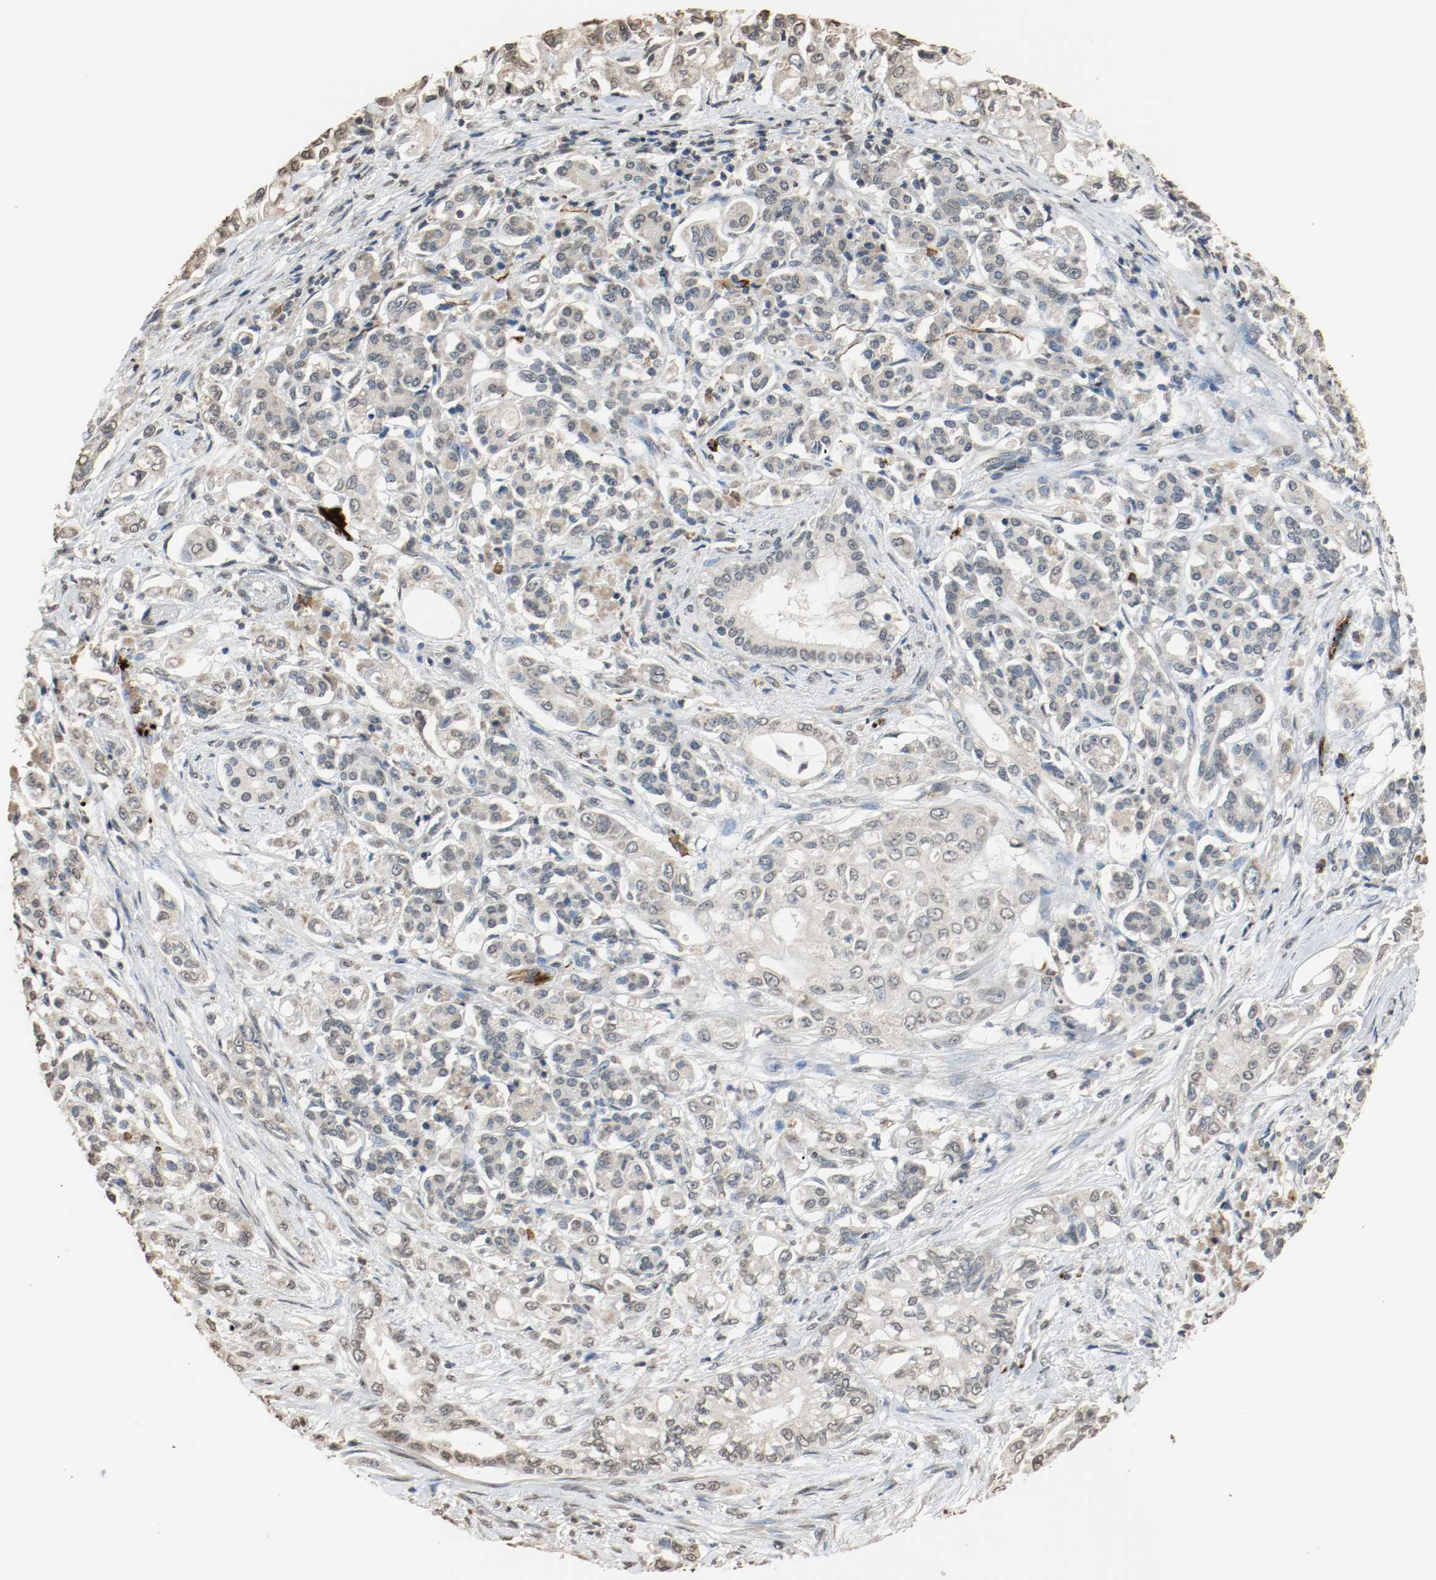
{"staining": {"intensity": "weak", "quantity": "<25%", "location": "cytoplasmic/membranous"}, "tissue": "pancreatic cancer", "cell_type": "Tumor cells", "image_type": "cancer", "snomed": [{"axis": "morphology", "description": "Normal tissue, NOS"}, {"axis": "topography", "description": "Pancreas"}], "caption": "An immunohistochemistry (IHC) micrograph of pancreatic cancer is shown. There is no staining in tumor cells of pancreatic cancer.", "gene": "RTN4", "patient": {"sex": "male", "age": 42}}